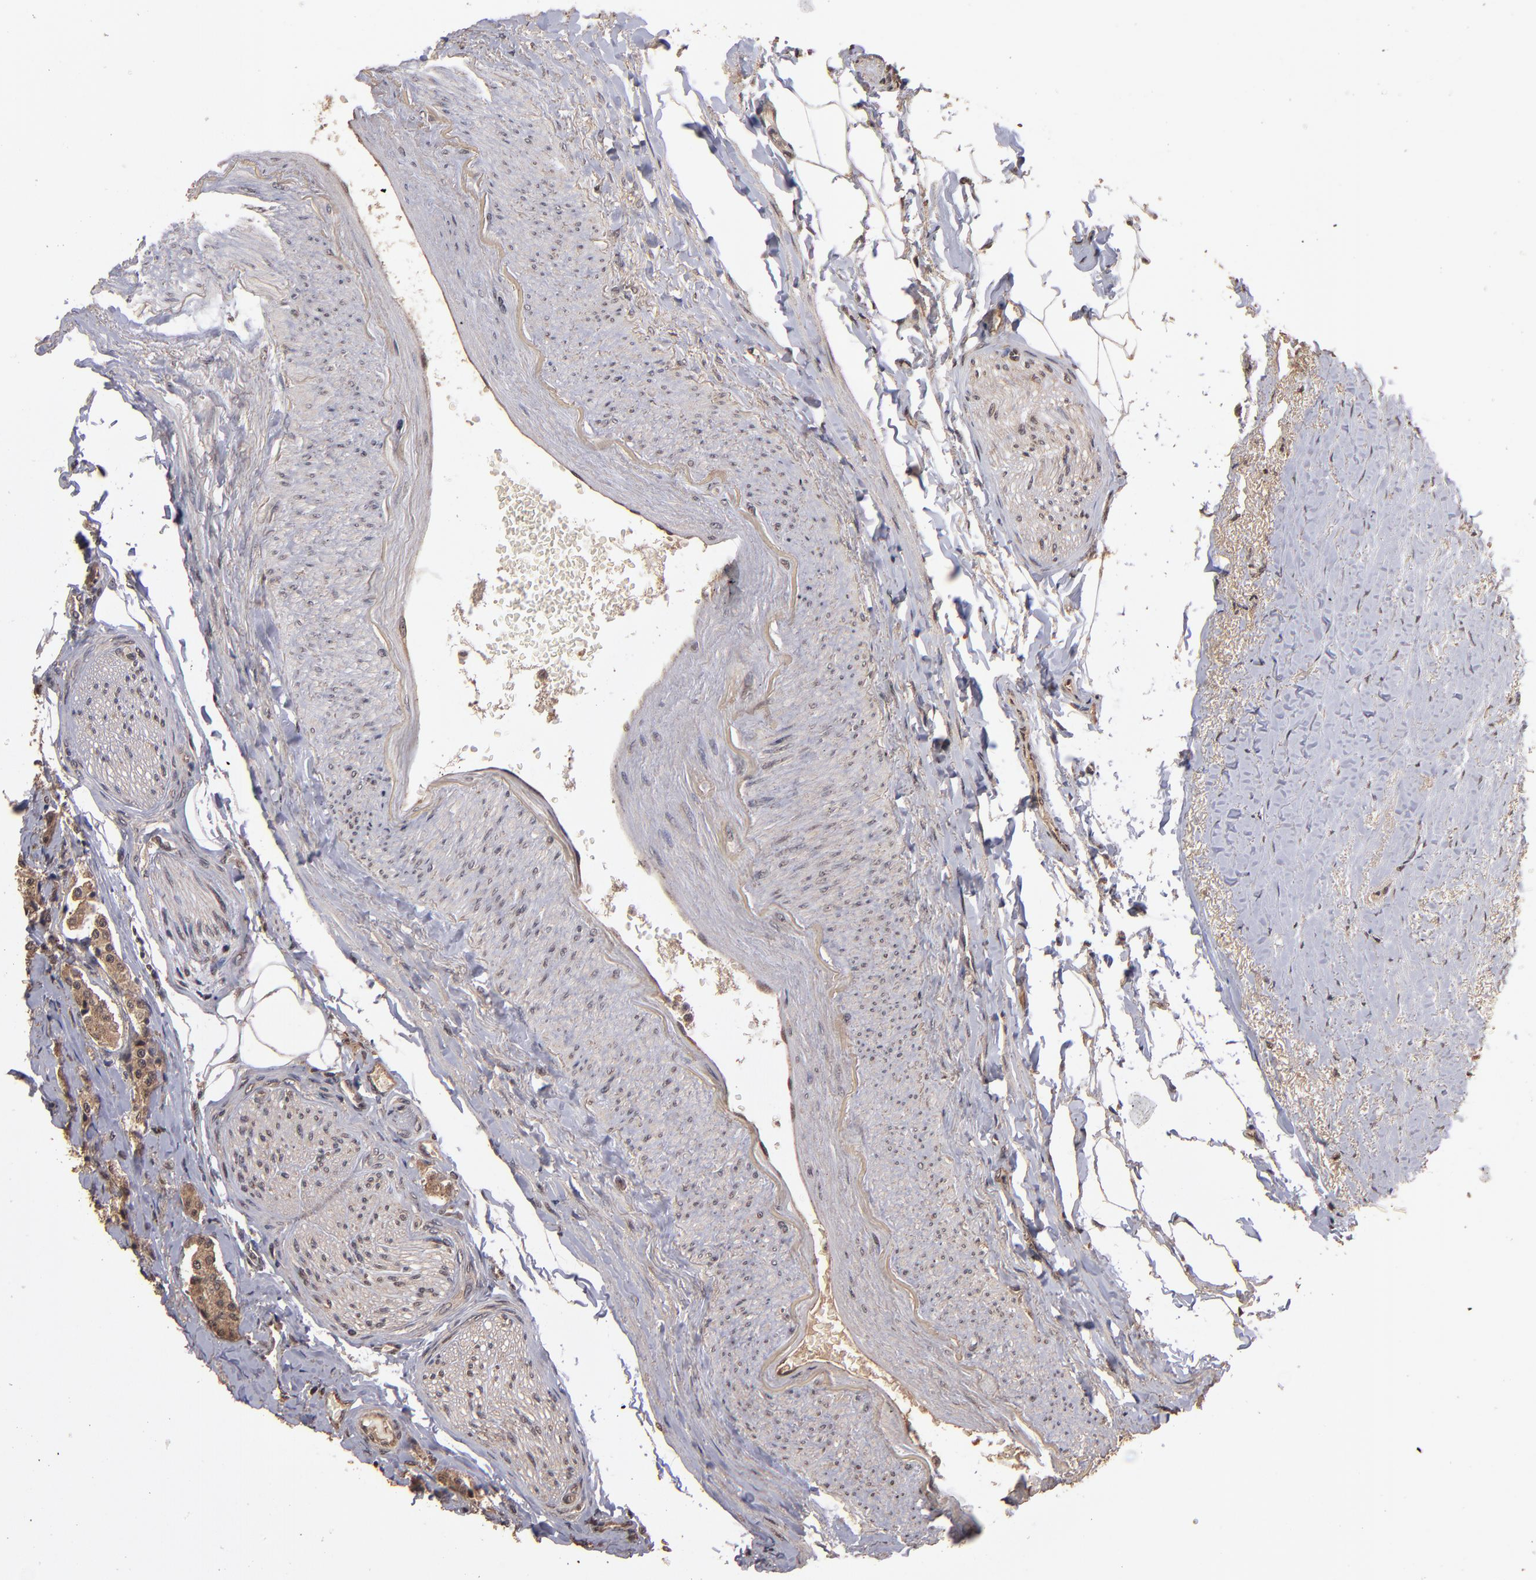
{"staining": {"intensity": "weak", "quantity": "<25%", "location": "cytoplasmic/membranous"}, "tissue": "carcinoid", "cell_type": "Tumor cells", "image_type": "cancer", "snomed": [{"axis": "morphology", "description": "Carcinoid, malignant, NOS"}, {"axis": "topography", "description": "Colon"}], "caption": "The photomicrograph shows no significant expression in tumor cells of carcinoid (malignant). Nuclei are stained in blue.", "gene": "NFE2L2", "patient": {"sex": "female", "age": 61}}